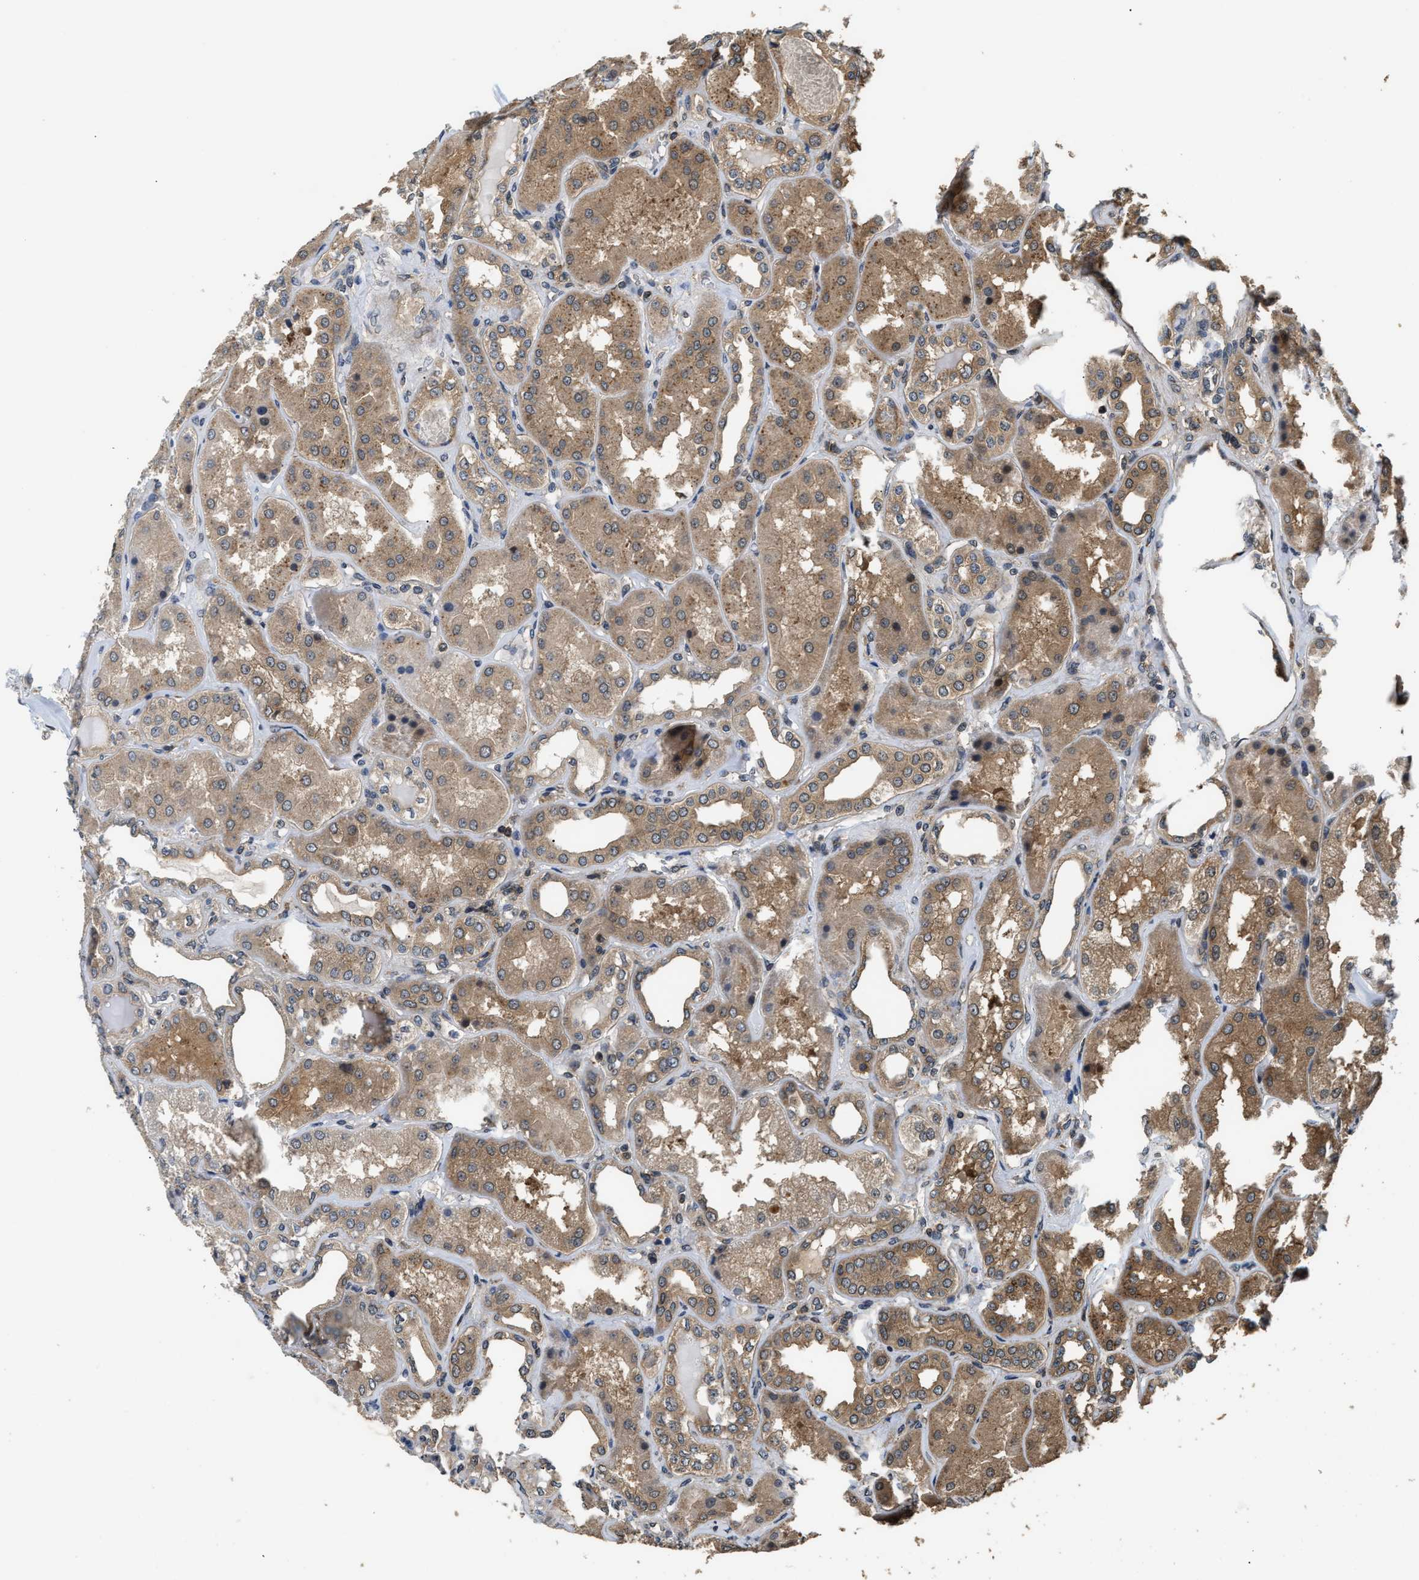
{"staining": {"intensity": "moderate", "quantity": "<25%", "location": "cytoplasmic/membranous"}, "tissue": "kidney", "cell_type": "Cells in glomeruli", "image_type": "normal", "snomed": [{"axis": "morphology", "description": "Normal tissue, NOS"}, {"axis": "topography", "description": "Kidney"}], "caption": "Immunohistochemistry image of unremarkable kidney: human kidney stained using immunohistochemistry (IHC) exhibits low levels of moderate protein expression localized specifically in the cytoplasmic/membranous of cells in glomeruli, appearing as a cytoplasmic/membranous brown color.", "gene": "DNAJC2", "patient": {"sex": "female", "age": 56}}